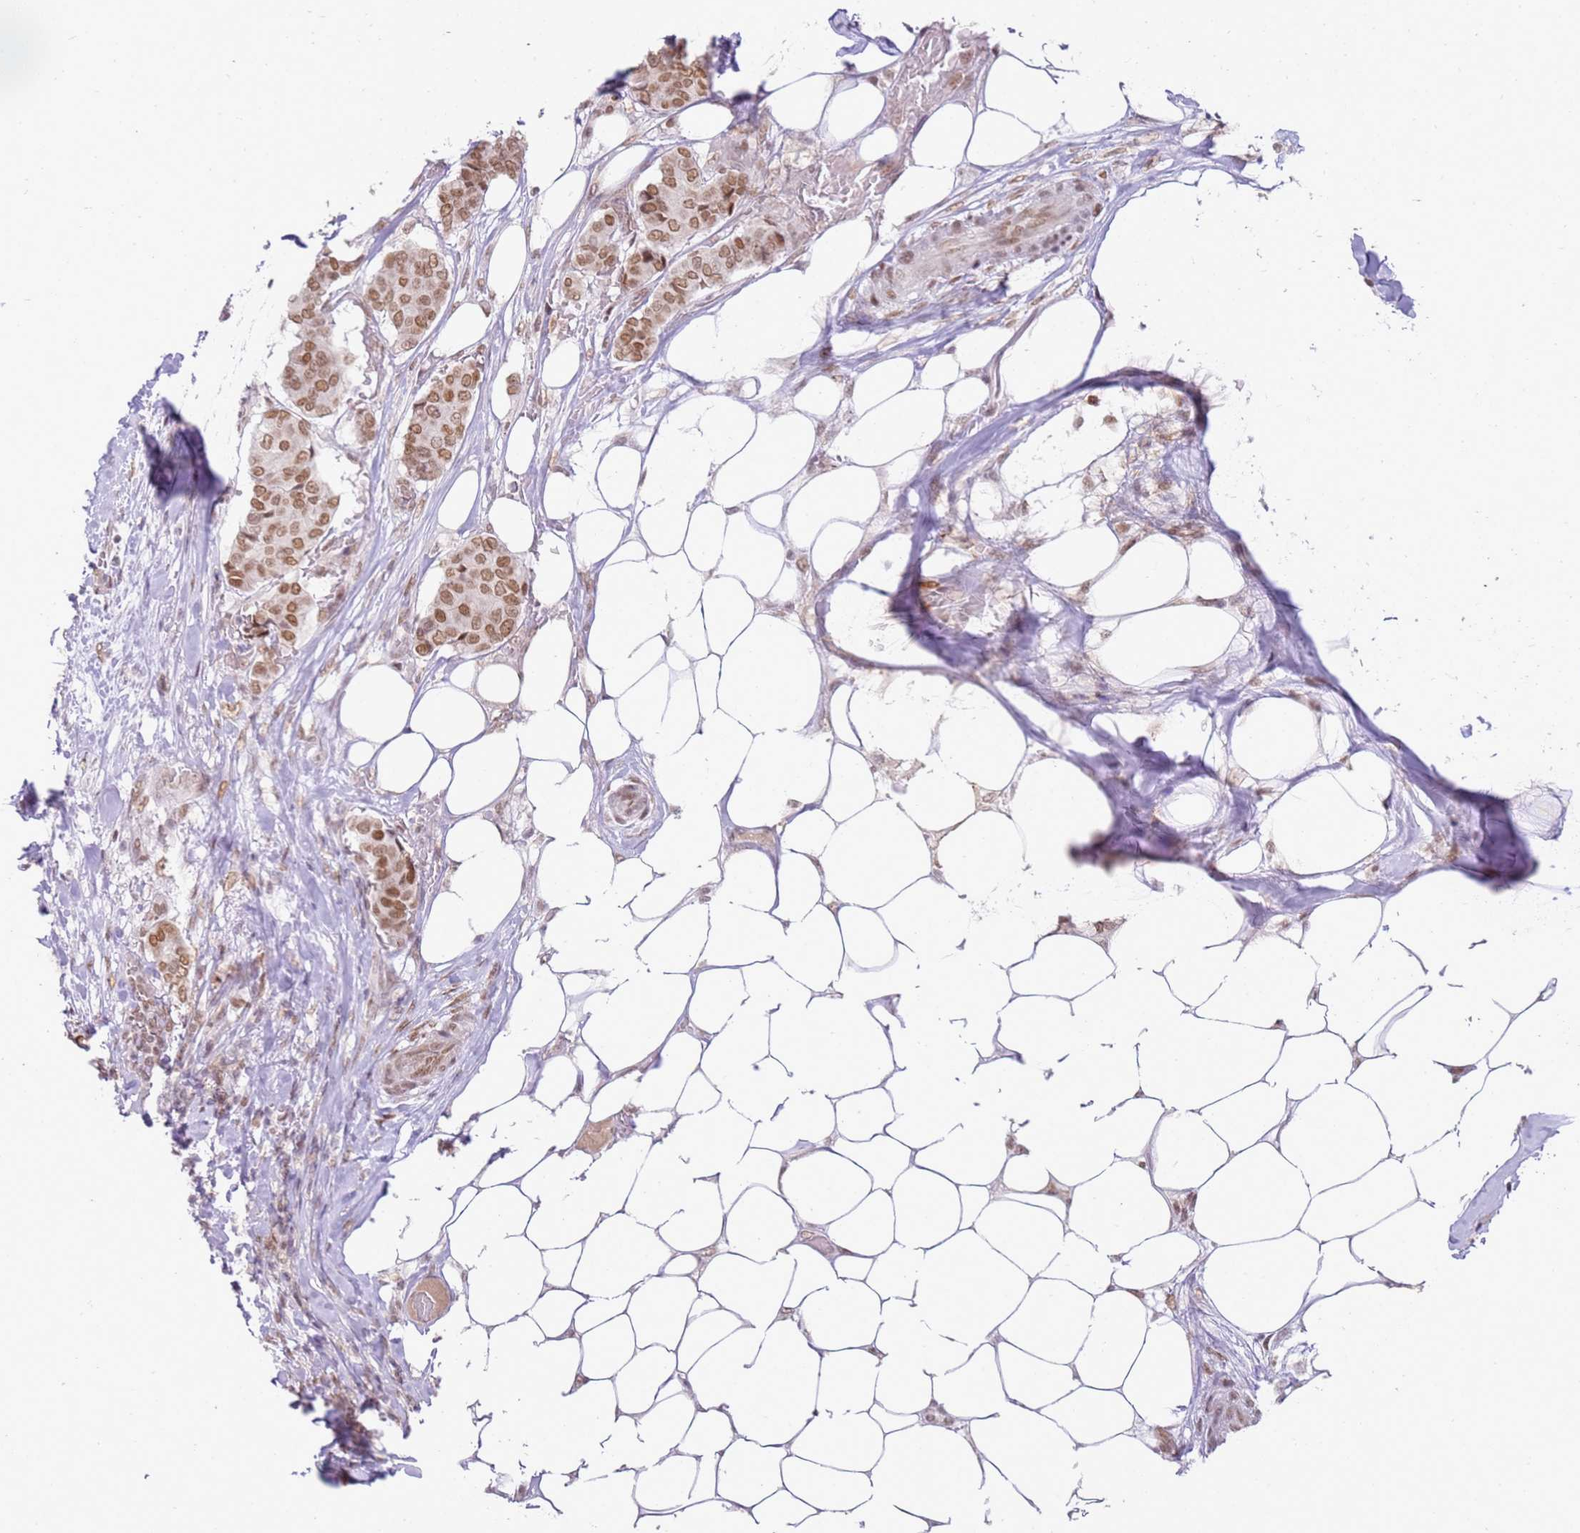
{"staining": {"intensity": "moderate", "quantity": ">75%", "location": "nuclear"}, "tissue": "breast cancer", "cell_type": "Tumor cells", "image_type": "cancer", "snomed": [{"axis": "morphology", "description": "Duct carcinoma"}, {"axis": "topography", "description": "Breast"}], "caption": "The micrograph displays immunohistochemical staining of breast infiltrating ductal carcinoma. There is moderate nuclear expression is present in approximately >75% of tumor cells. (DAB (3,3'-diaminobenzidine) IHC, brown staining for protein, blue staining for nuclei).", "gene": "PHC2", "patient": {"sex": "female", "age": 75}}